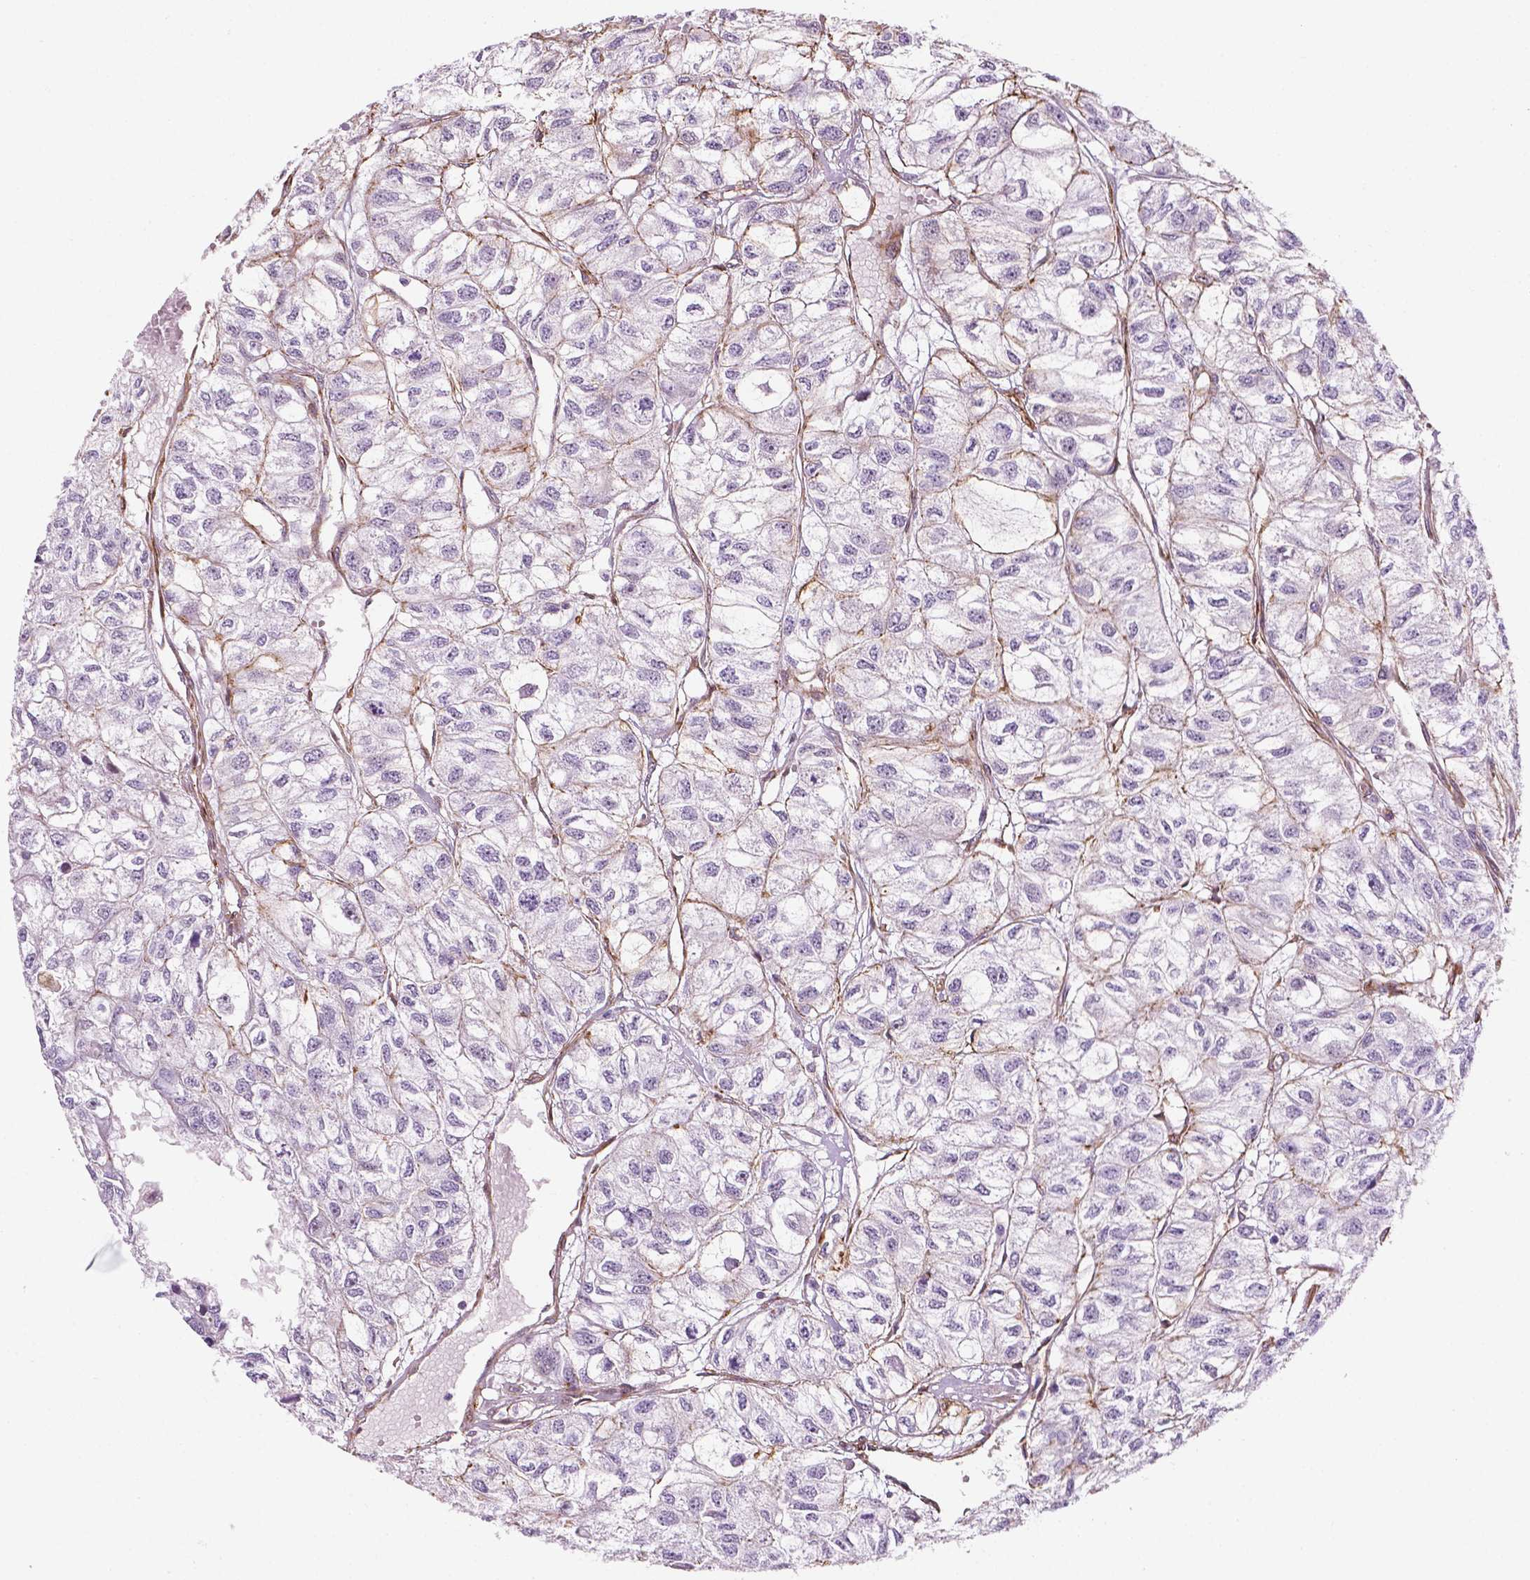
{"staining": {"intensity": "negative", "quantity": "none", "location": "none"}, "tissue": "renal cancer", "cell_type": "Tumor cells", "image_type": "cancer", "snomed": [{"axis": "morphology", "description": "Adenocarcinoma, NOS"}, {"axis": "topography", "description": "Kidney"}], "caption": "Immunohistochemical staining of renal adenocarcinoma demonstrates no significant expression in tumor cells.", "gene": "EGFL8", "patient": {"sex": "male", "age": 56}}